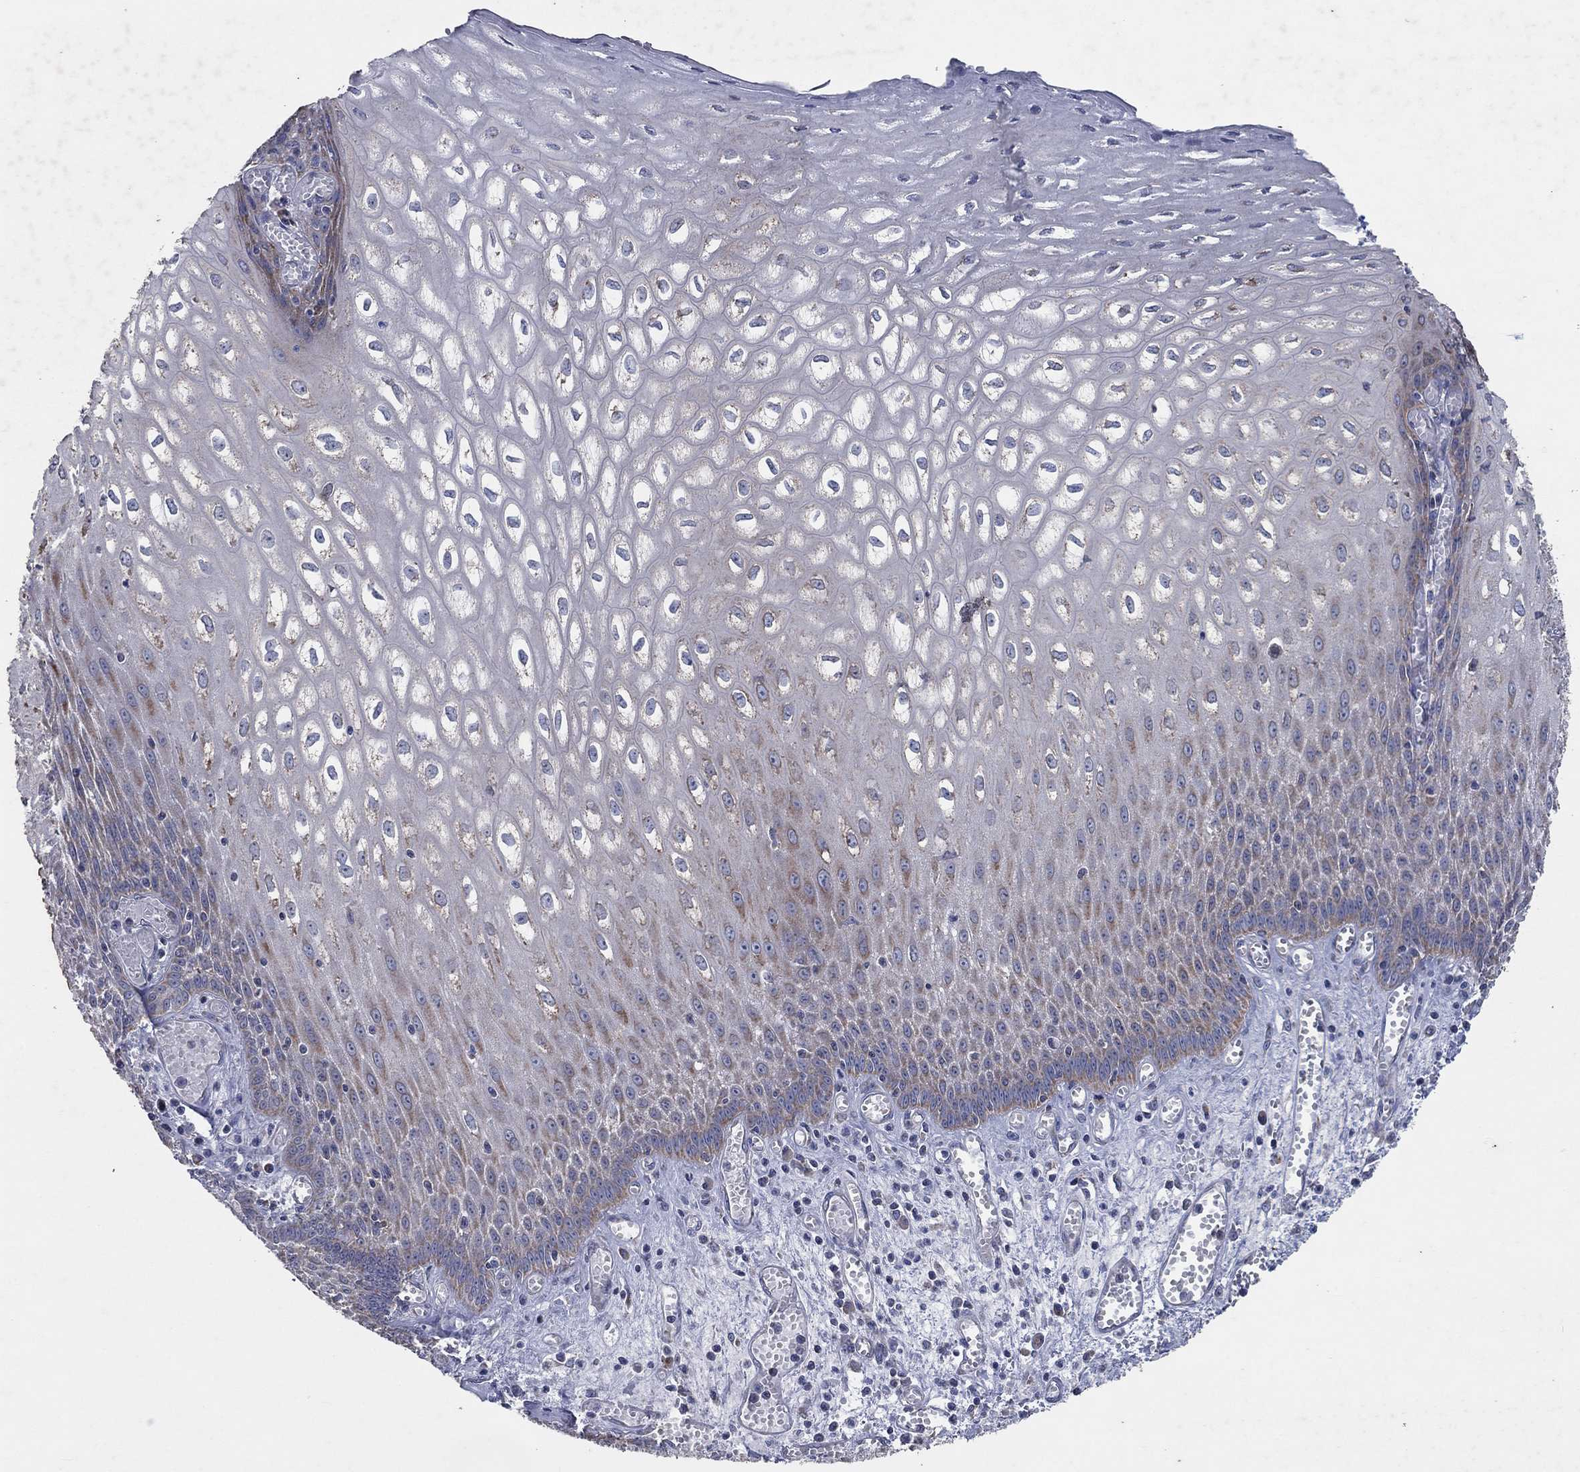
{"staining": {"intensity": "moderate", "quantity": "<25%", "location": "cytoplasmic/membranous"}, "tissue": "esophagus", "cell_type": "Squamous epithelial cells", "image_type": "normal", "snomed": [{"axis": "morphology", "description": "Normal tissue, NOS"}, {"axis": "topography", "description": "Esophagus"}], "caption": "Normal esophagus shows moderate cytoplasmic/membranous positivity in approximately <25% of squamous epithelial cells, visualized by immunohistochemistry. Immunohistochemistry (ihc) stains the protein of interest in brown and the nuclei are stained blue.", "gene": "NCEH1", "patient": {"sex": "male", "age": 58}}